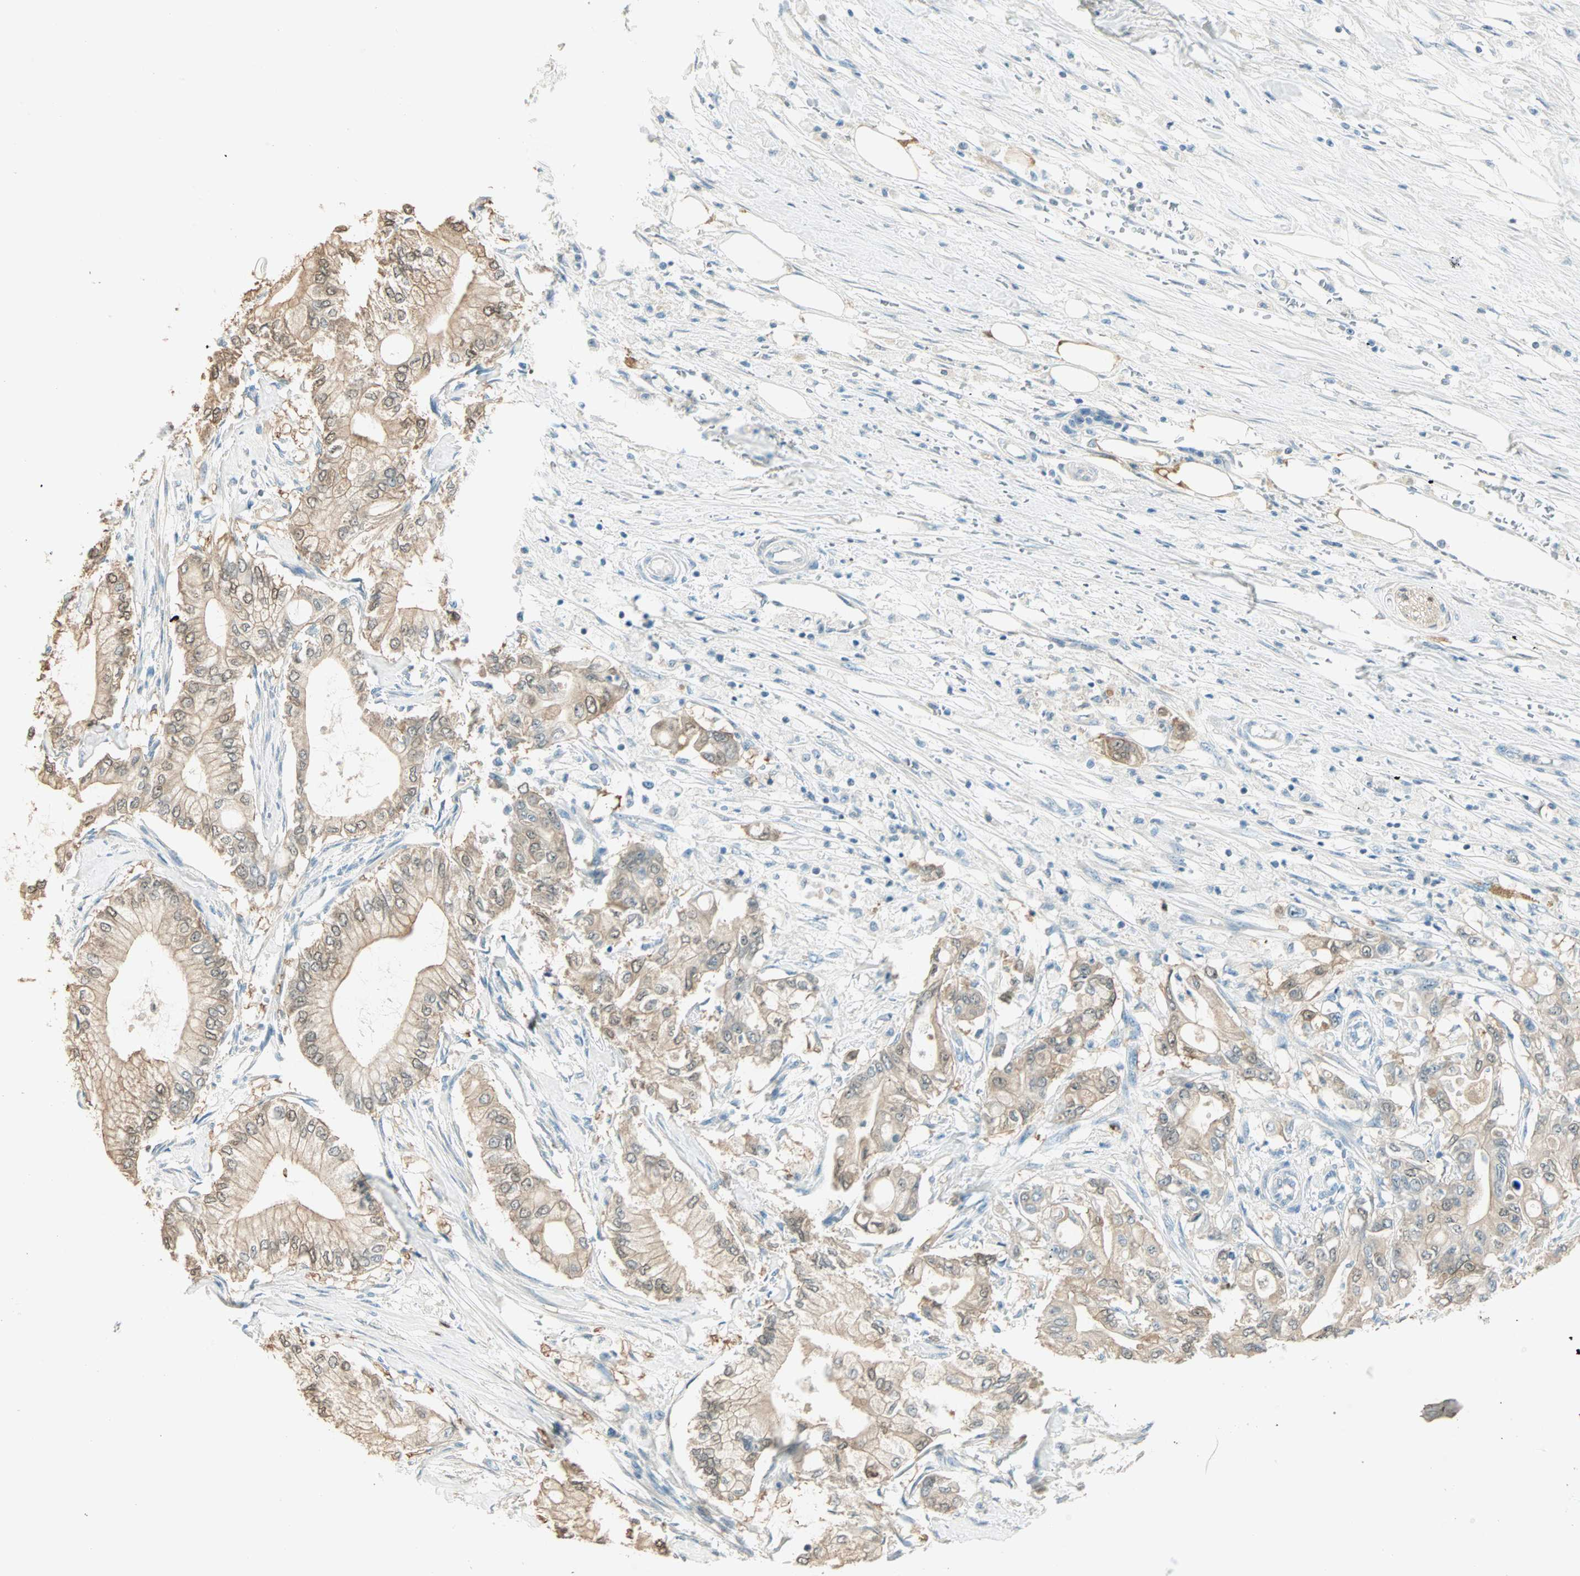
{"staining": {"intensity": "moderate", "quantity": ">75%", "location": "cytoplasmic/membranous,nuclear"}, "tissue": "pancreatic cancer", "cell_type": "Tumor cells", "image_type": "cancer", "snomed": [{"axis": "morphology", "description": "Adenocarcinoma, NOS"}, {"axis": "topography", "description": "Pancreas"}], "caption": "Immunohistochemical staining of human adenocarcinoma (pancreatic) reveals medium levels of moderate cytoplasmic/membranous and nuclear protein staining in about >75% of tumor cells.", "gene": "S100A1", "patient": {"sex": "male", "age": 70}}